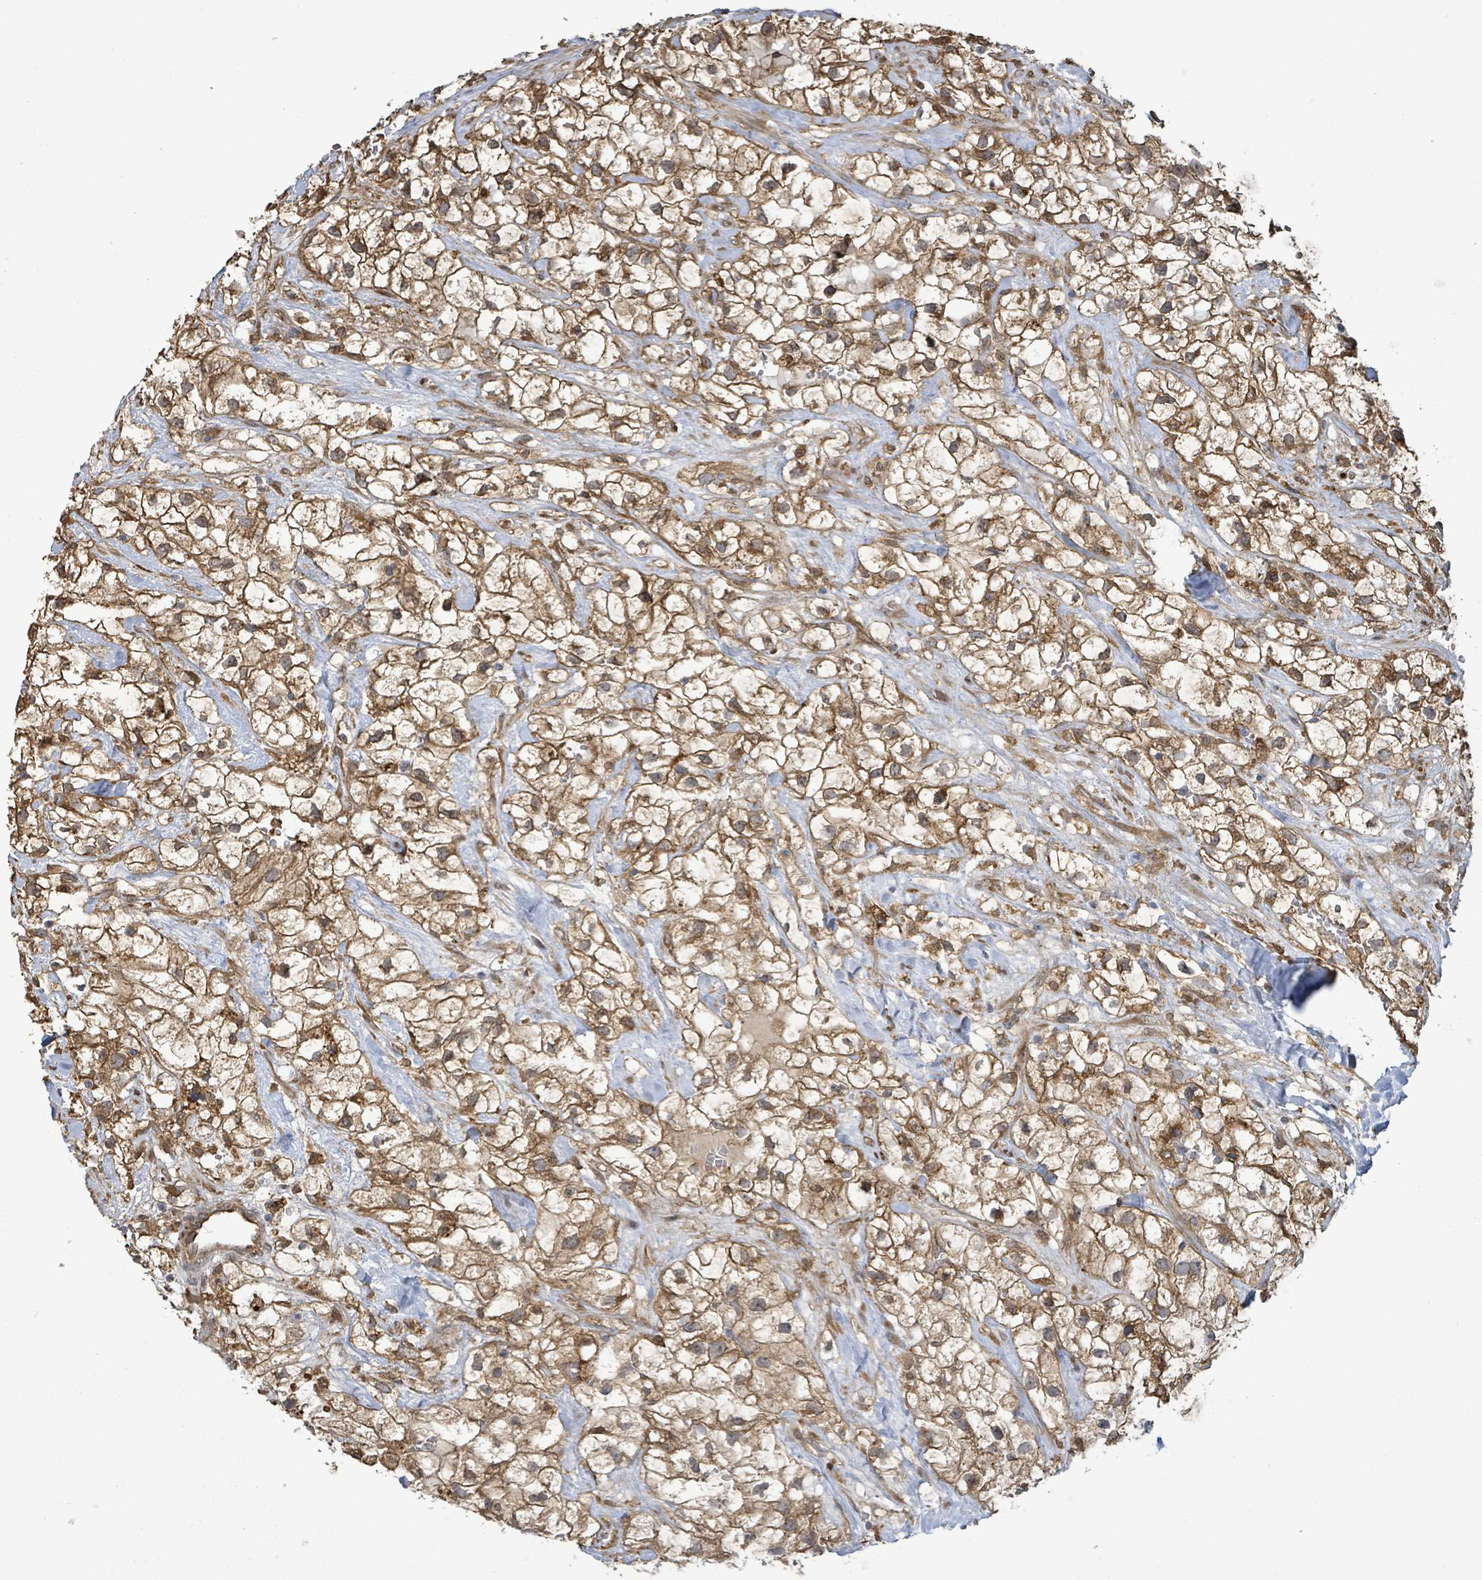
{"staining": {"intensity": "moderate", "quantity": ">75%", "location": "cytoplasmic/membranous"}, "tissue": "renal cancer", "cell_type": "Tumor cells", "image_type": "cancer", "snomed": [{"axis": "morphology", "description": "Adenocarcinoma, NOS"}, {"axis": "topography", "description": "Kidney"}], "caption": "An image of renal cancer stained for a protein displays moderate cytoplasmic/membranous brown staining in tumor cells.", "gene": "ARPIN", "patient": {"sex": "male", "age": 59}}